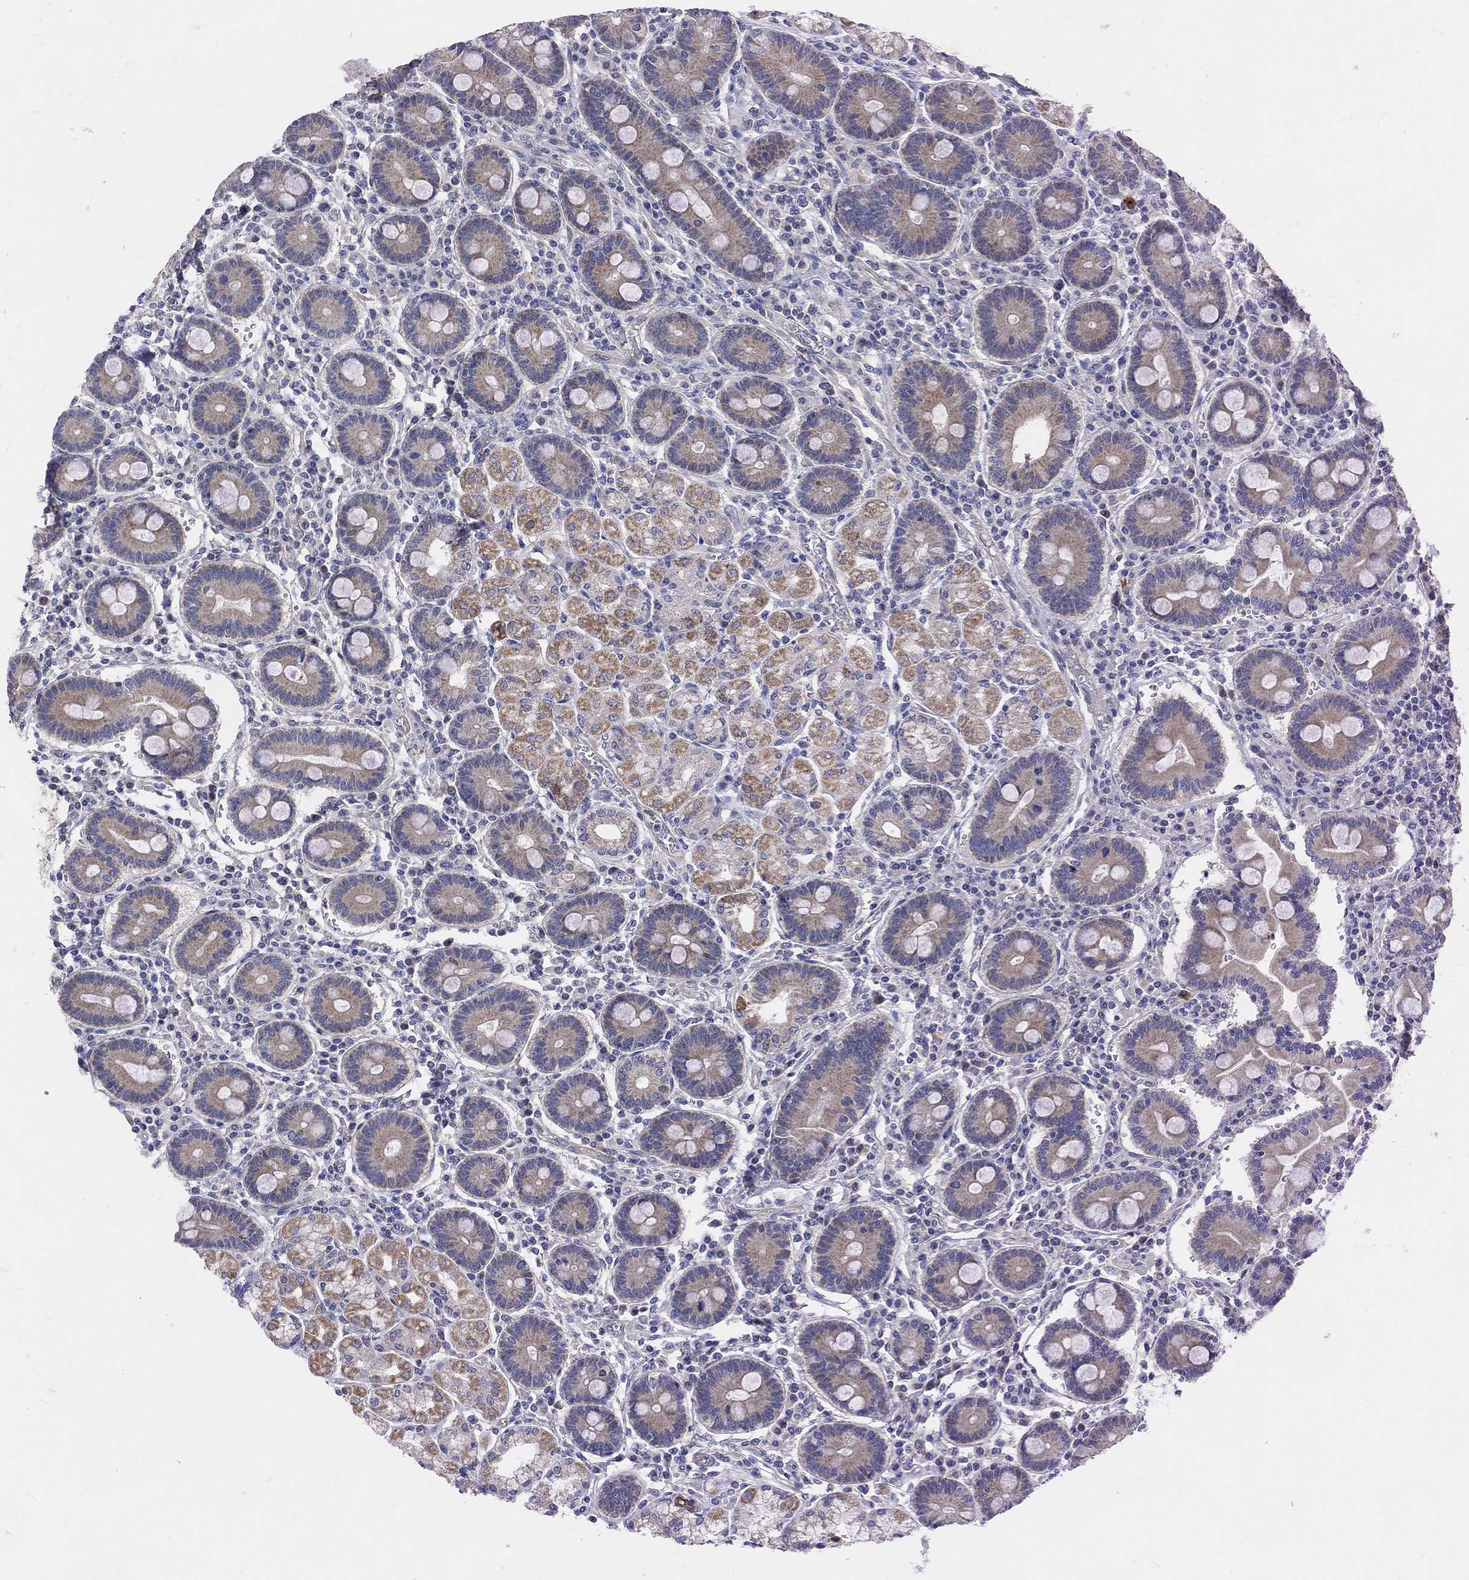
{"staining": {"intensity": "weak", "quantity": ">75%", "location": "cytoplasmic/membranous"}, "tissue": "duodenum", "cell_type": "Glandular cells", "image_type": "normal", "snomed": [{"axis": "morphology", "description": "Normal tissue, NOS"}, {"axis": "topography", "description": "Duodenum"}], "caption": "Glandular cells reveal low levels of weak cytoplasmic/membranous positivity in about >75% of cells in benign duodenum. The protein of interest is shown in brown color, while the nuclei are stained blue.", "gene": "HCRTR1", "patient": {"sex": "female", "age": 62}}